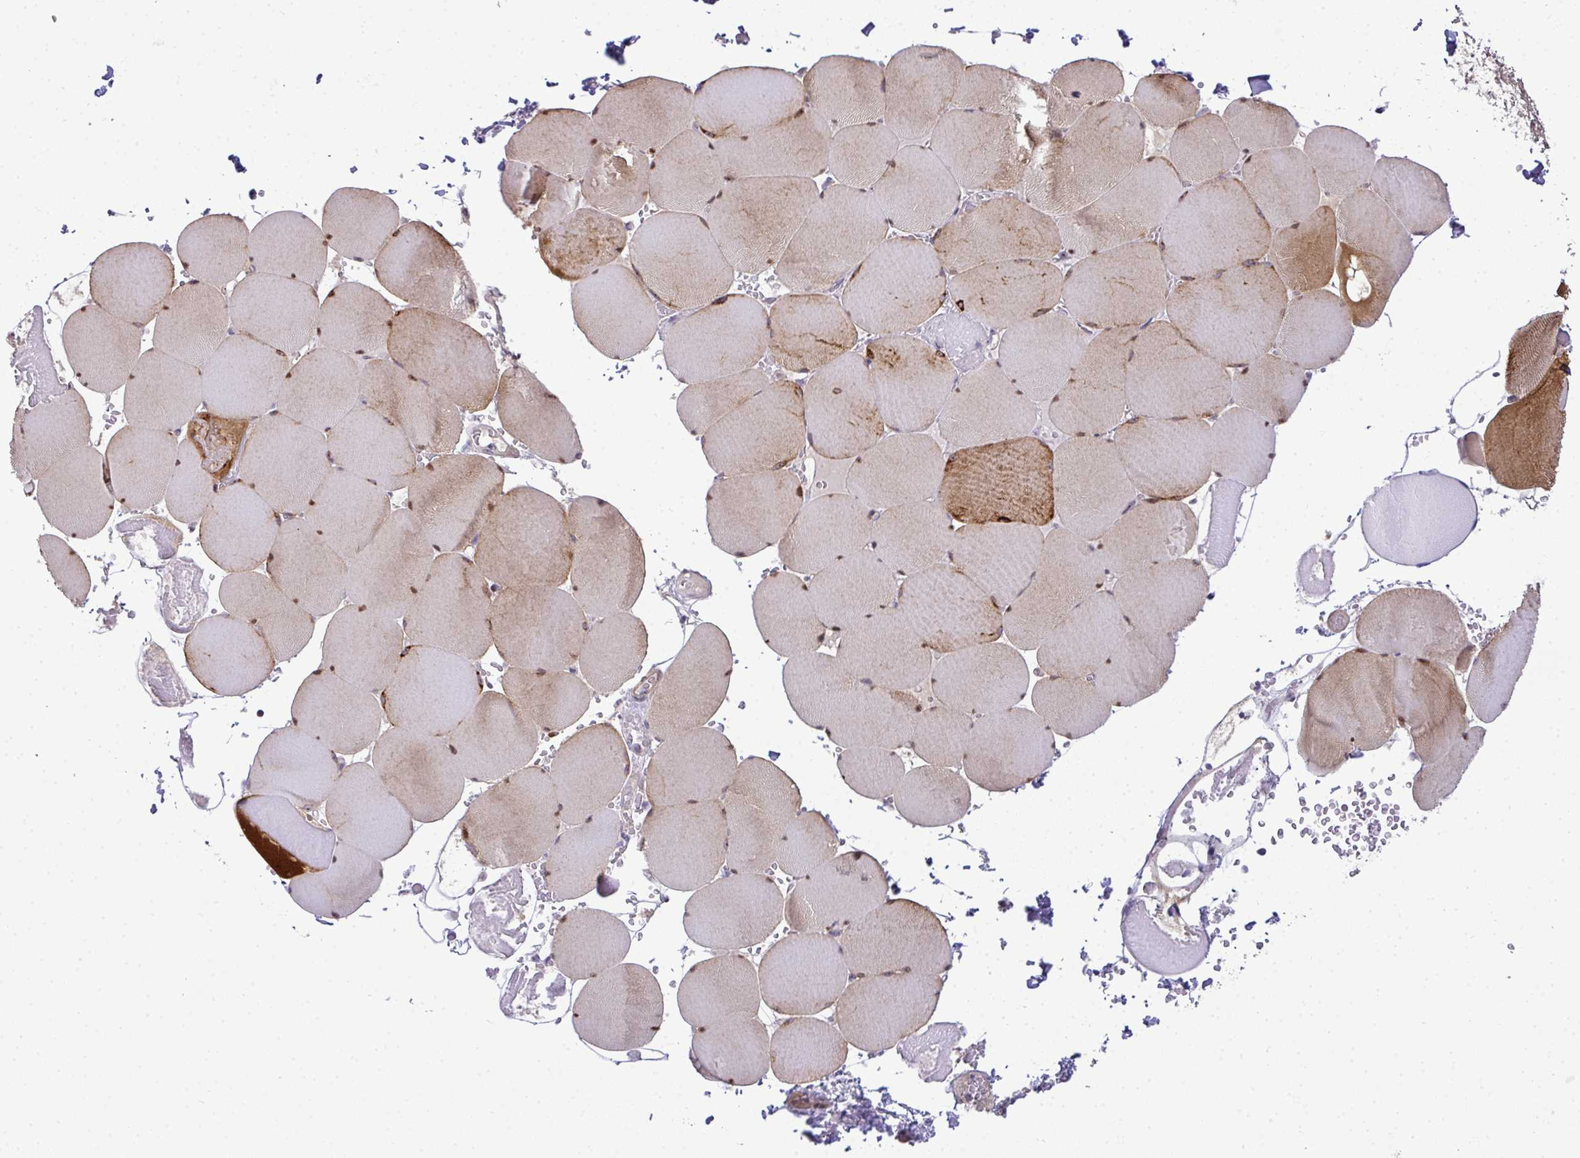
{"staining": {"intensity": "moderate", "quantity": "25%-75%", "location": "cytoplasmic/membranous"}, "tissue": "skeletal muscle", "cell_type": "Myocytes", "image_type": "normal", "snomed": [{"axis": "morphology", "description": "Normal tissue, NOS"}, {"axis": "topography", "description": "Skeletal muscle"}, {"axis": "topography", "description": "Head-Neck"}], "caption": "This is a micrograph of IHC staining of normal skeletal muscle, which shows moderate expression in the cytoplasmic/membranous of myocytes.", "gene": "NT5C1A", "patient": {"sex": "male", "age": 66}}